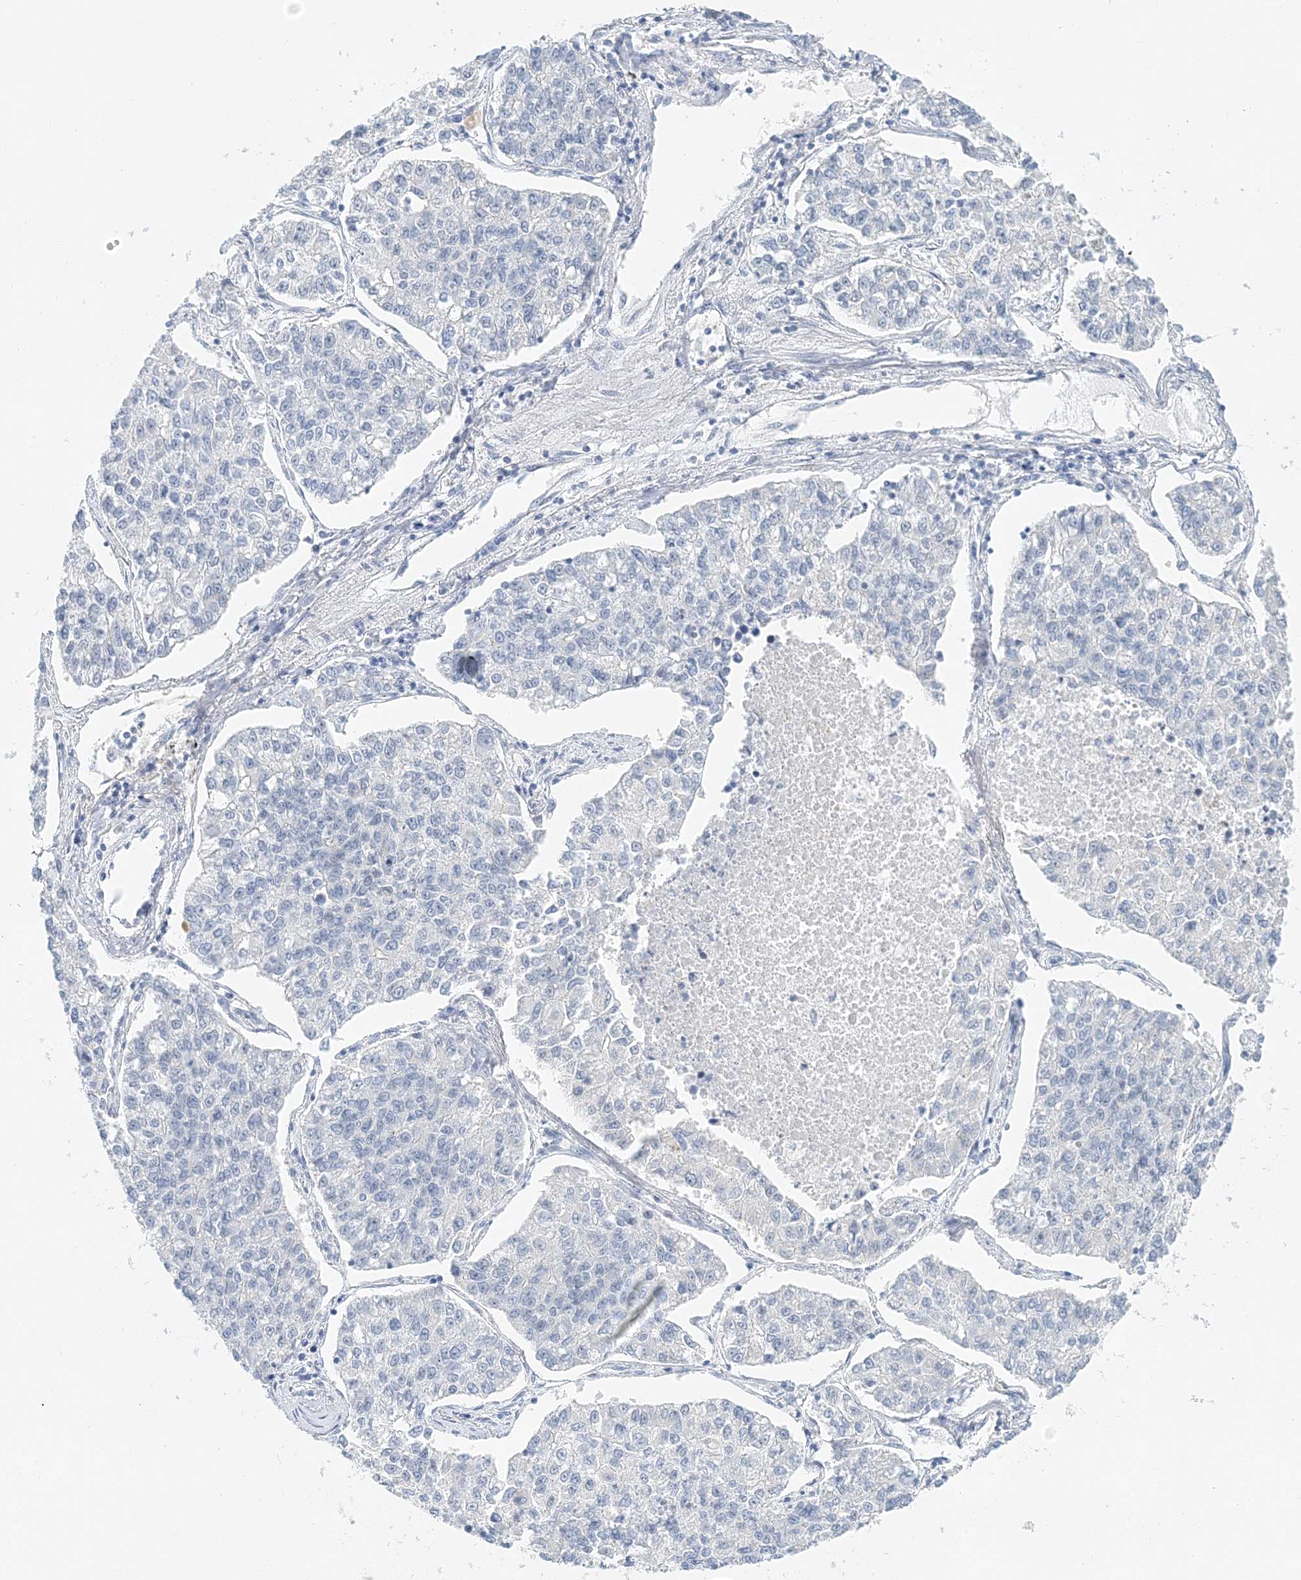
{"staining": {"intensity": "negative", "quantity": "none", "location": "none"}, "tissue": "lung cancer", "cell_type": "Tumor cells", "image_type": "cancer", "snomed": [{"axis": "morphology", "description": "Adenocarcinoma, NOS"}, {"axis": "topography", "description": "Lung"}], "caption": "This is an immunohistochemistry photomicrograph of adenocarcinoma (lung). There is no expression in tumor cells.", "gene": "VILL", "patient": {"sex": "male", "age": 49}}